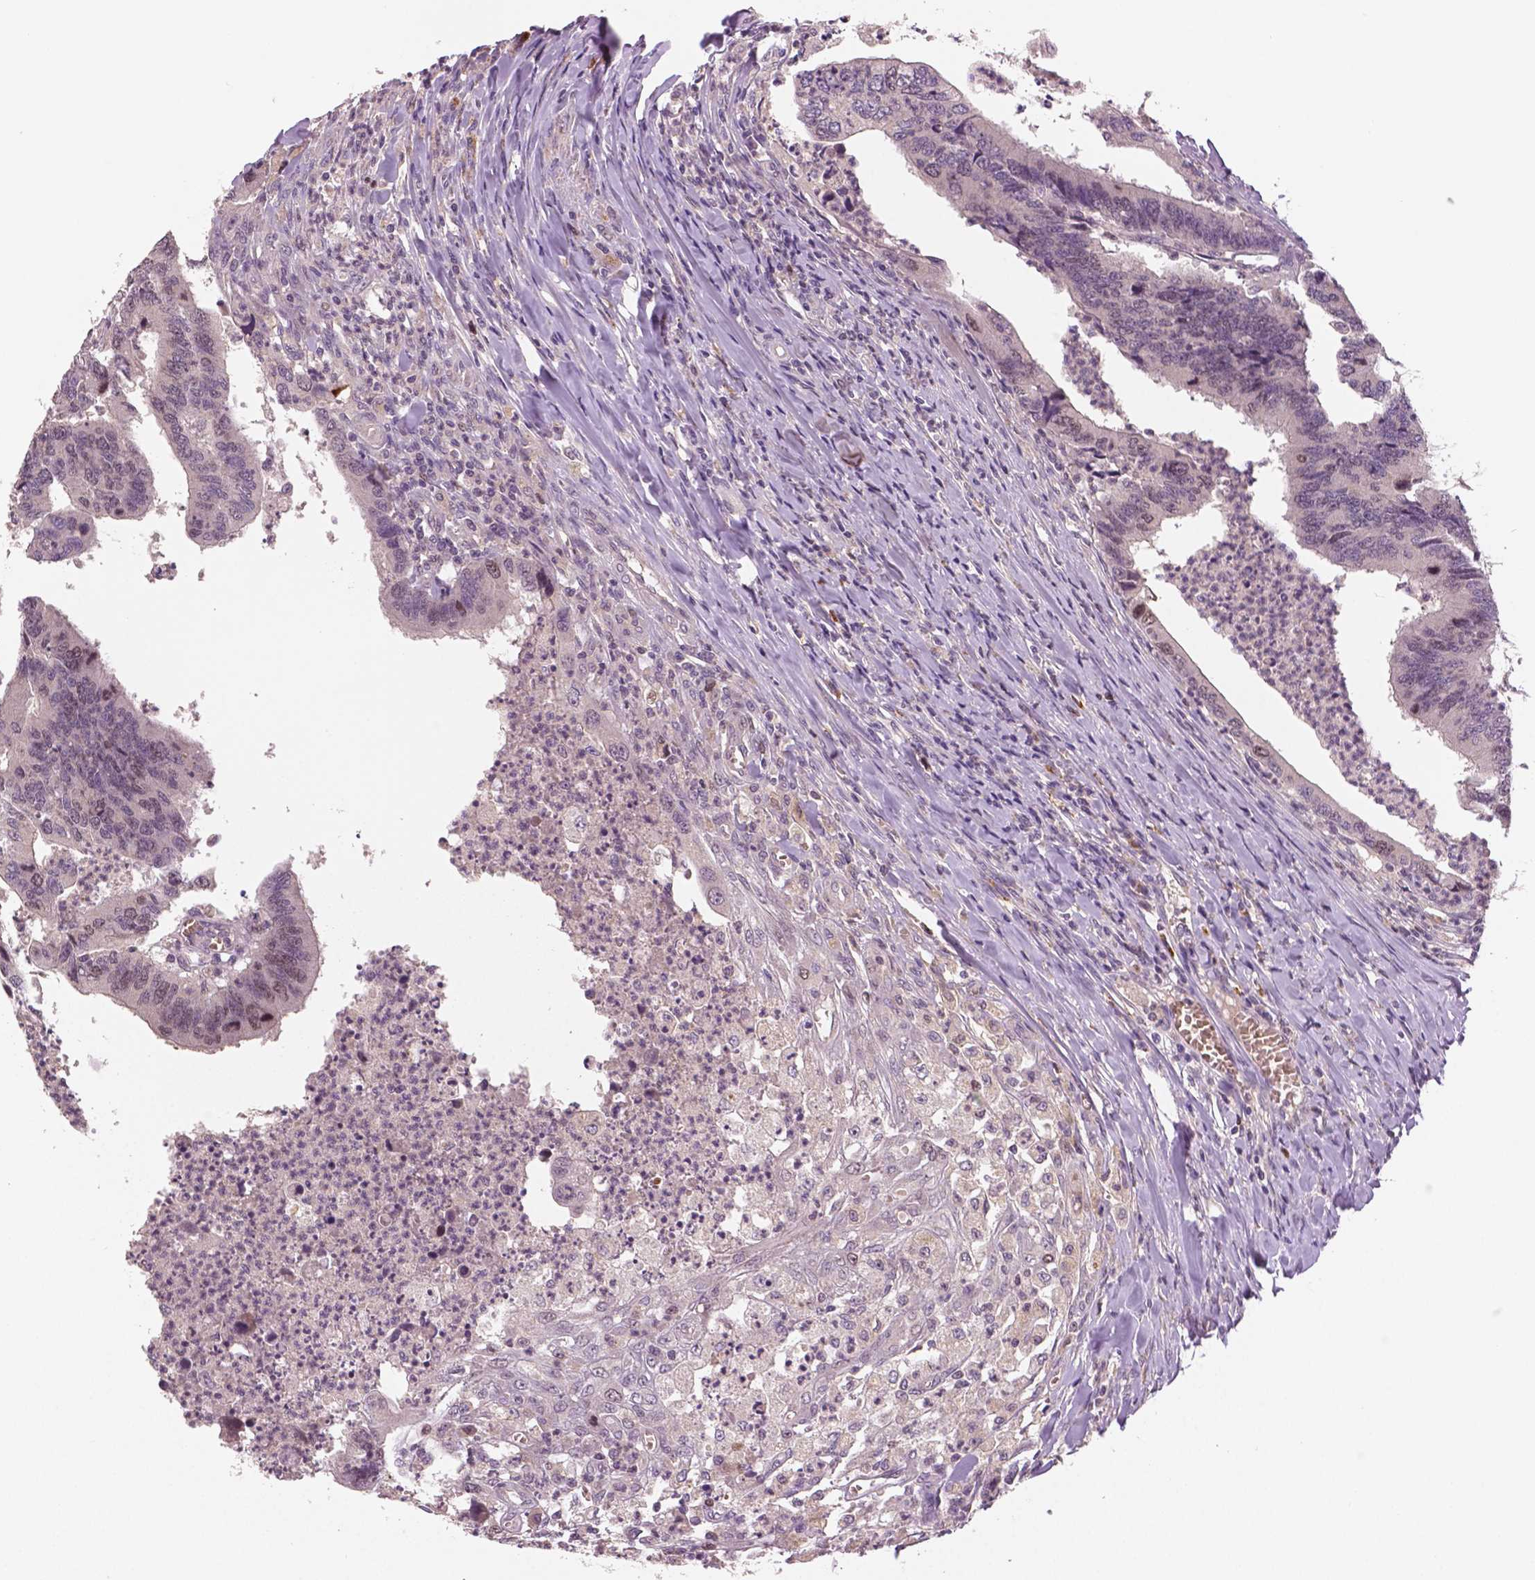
{"staining": {"intensity": "weak", "quantity": "<25%", "location": "nuclear"}, "tissue": "colorectal cancer", "cell_type": "Tumor cells", "image_type": "cancer", "snomed": [{"axis": "morphology", "description": "Adenocarcinoma, NOS"}, {"axis": "topography", "description": "Colon"}], "caption": "Immunohistochemistry histopathology image of neoplastic tissue: colorectal cancer (adenocarcinoma) stained with DAB (3,3'-diaminobenzidine) shows no significant protein expression in tumor cells. (DAB (3,3'-diaminobenzidine) immunohistochemistry, high magnification).", "gene": "MKI67", "patient": {"sex": "female", "age": 67}}